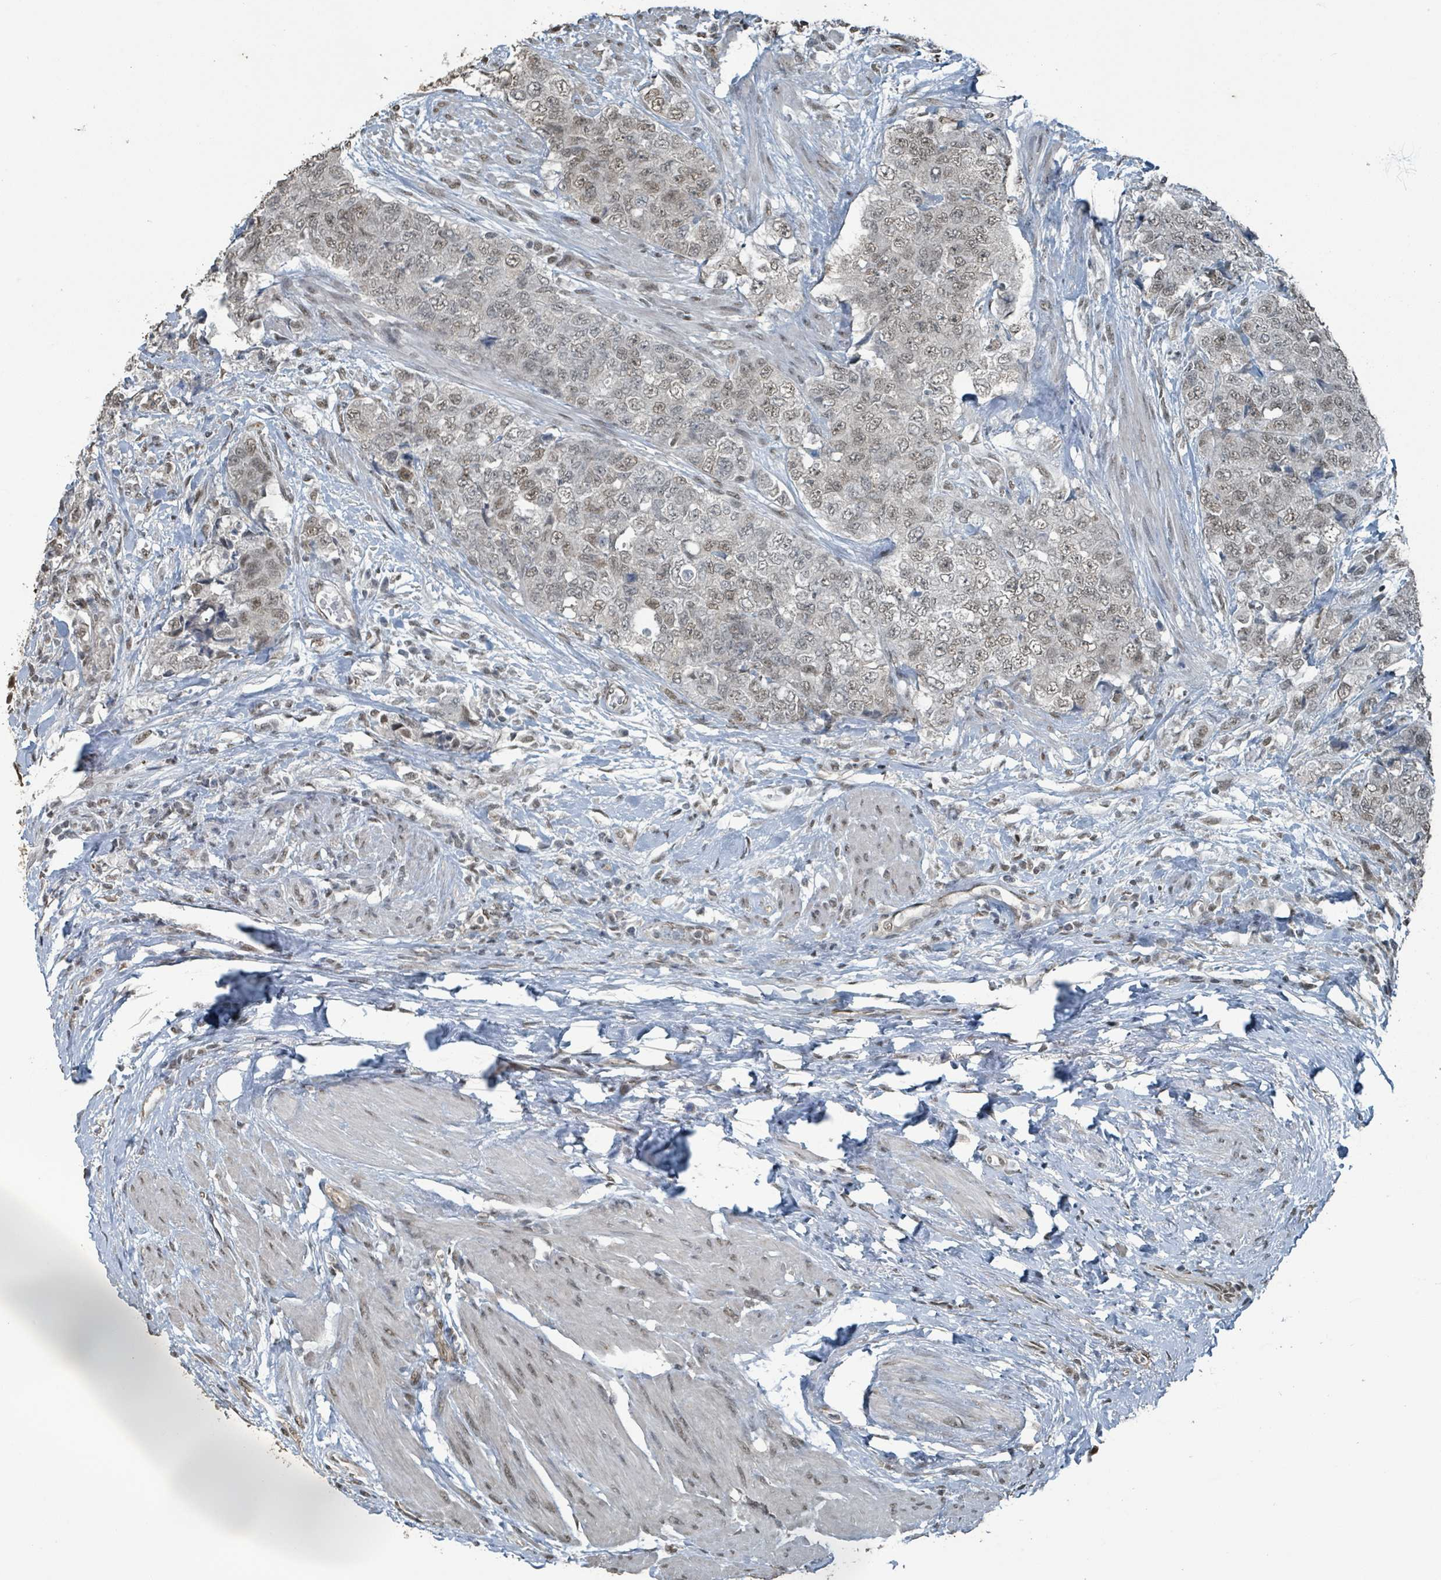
{"staining": {"intensity": "weak", "quantity": ">75%", "location": "nuclear"}, "tissue": "urothelial cancer", "cell_type": "Tumor cells", "image_type": "cancer", "snomed": [{"axis": "morphology", "description": "Urothelial carcinoma, High grade"}, {"axis": "topography", "description": "Urinary bladder"}], "caption": "Human high-grade urothelial carcinoma stained with a protein marker exhibits weak staining in tumor cells.", "gene": "PHIP", "patient": {"sex": "female", "age": 78}}